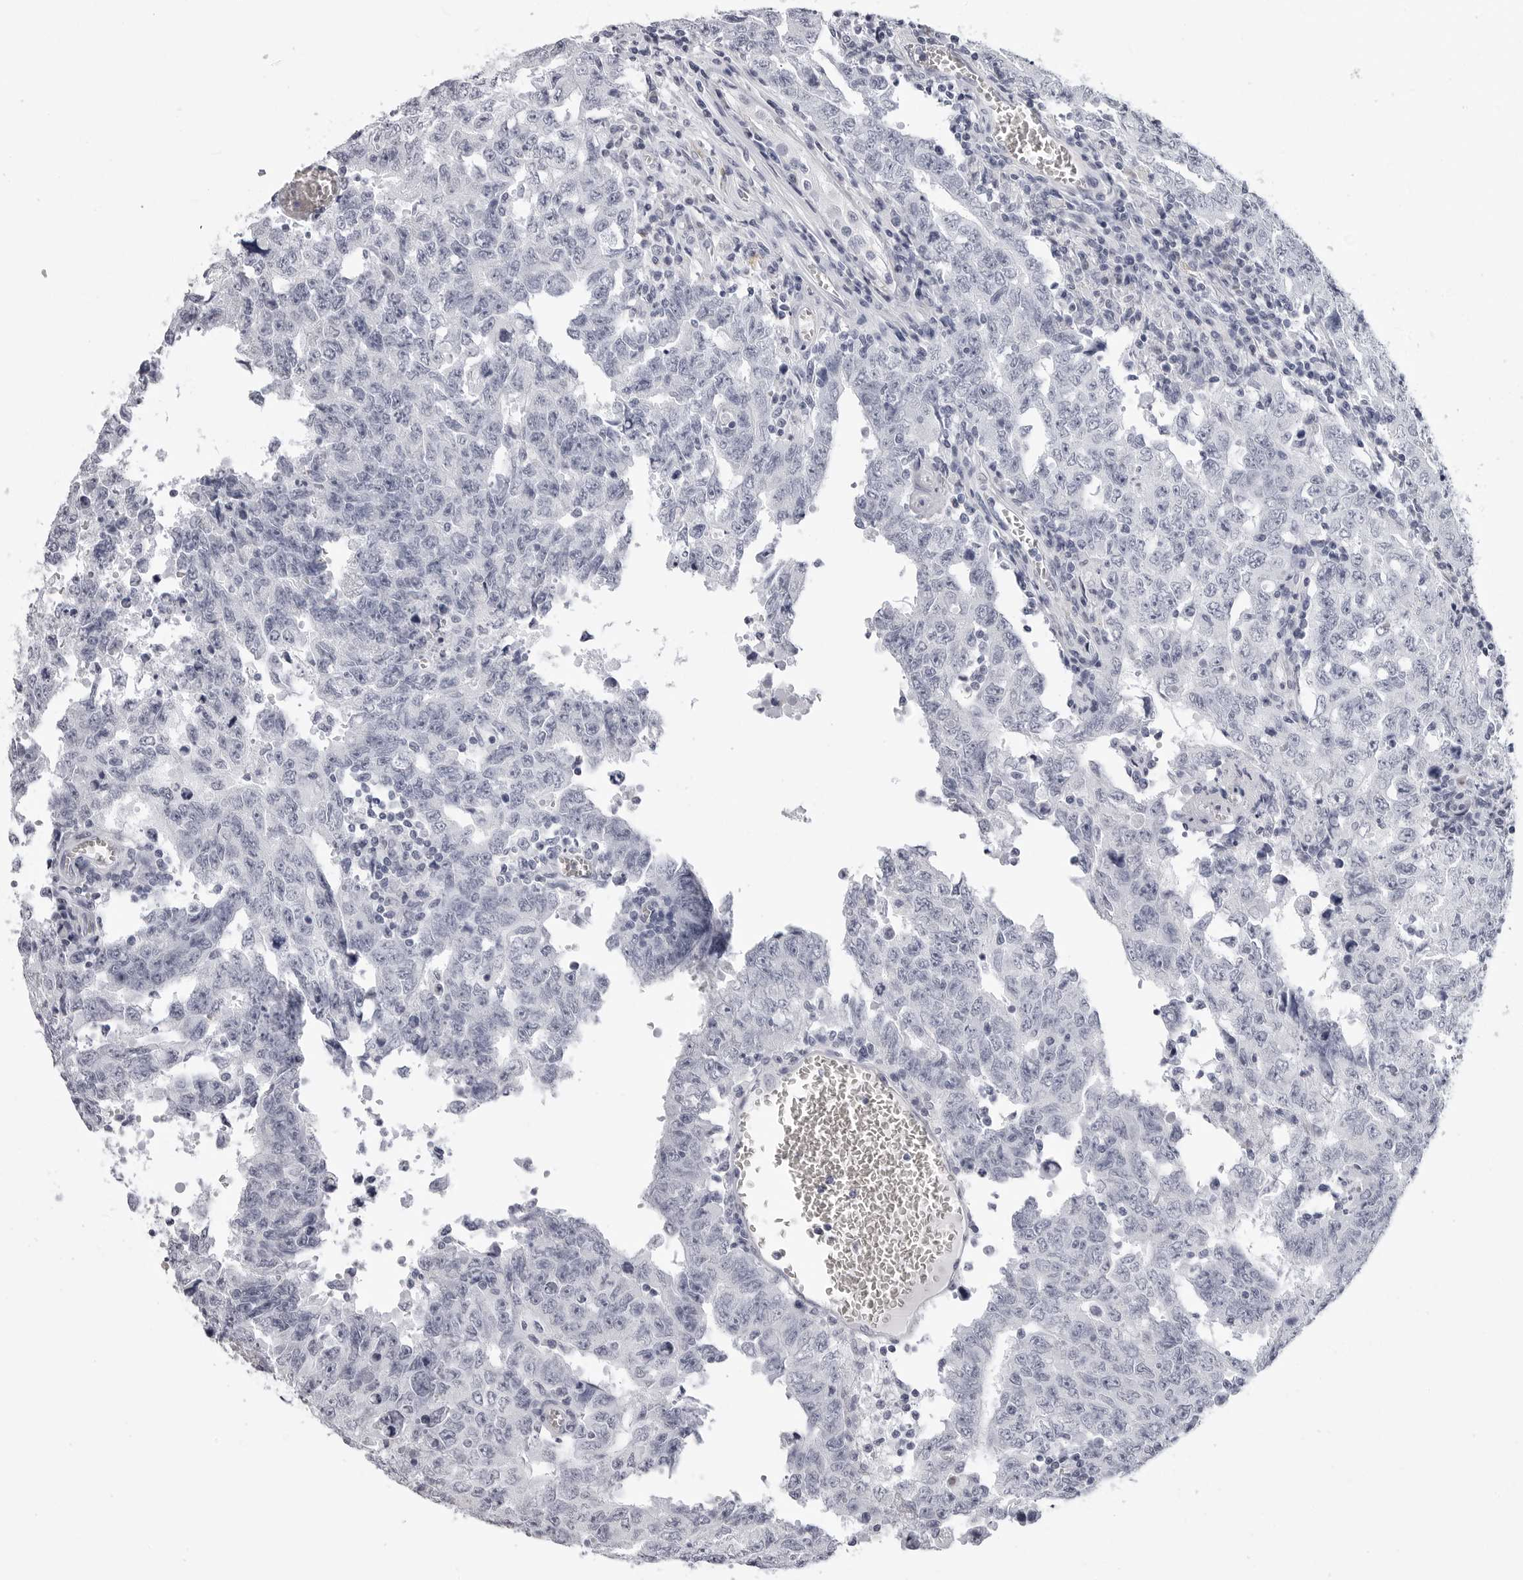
{"staining": {"intensity": "negative", "quantity": "none", "location": "none"}, "tissue": "testis cancer", "cell_type": "Tumor cells", "image_type": "cancer", "snomed": [{"axis": "morphology", "description": "Carcinoma, Embryonal, NOS"}, {"axis": "topography", "description": "Testis"}], "caption": "Immunohistochemistry of human testis embryonal carcinoma displays no expression in tumor cells.", "gene": "LGALS4", "patient": {"sex": "male", "age": 26}}